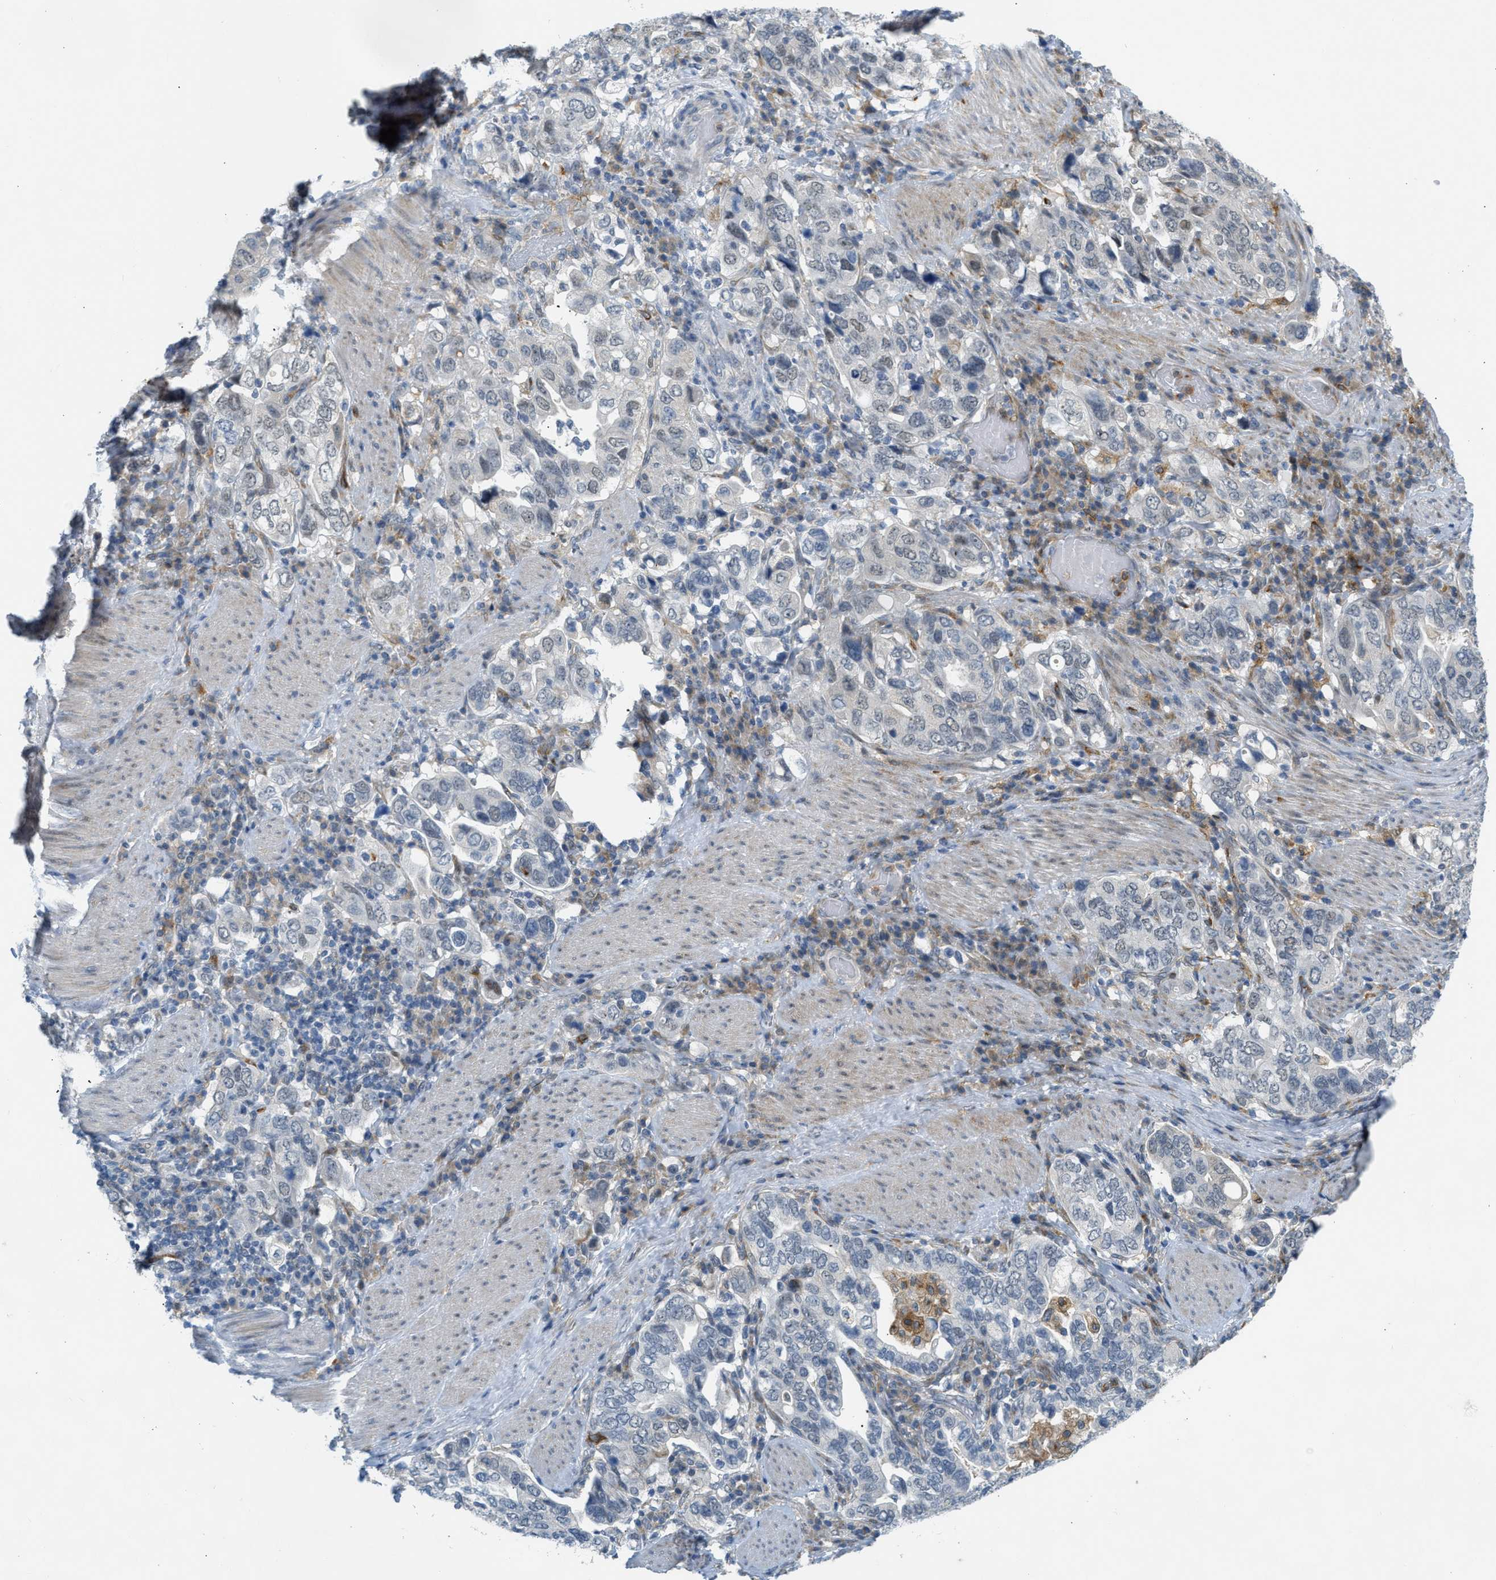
{"staining": {"intensity": "negative", "quantity": "none", "location": "none"}, "tissue": "stomach cancer", "cell_type": "Tumor cells", "image_type": "cancer", "snomed": [{"axis": "morphology", "description": "Adenocarcinoma, NOS"}, {"axis": "topography", "description": "Stomach, upper"}], "caption": "The photomicrograph displays no significant positivity in tumor cells of adenocarcinoma (stomach). Brightfield microscopy of immunohistochemistry stained with DAB (3,3'-diaminobenzidine) (brown) and hematoxylin (blue), captured at high magnification.", "gene": "ZNF408", "patient": {"sex": "male", "age": 62}}